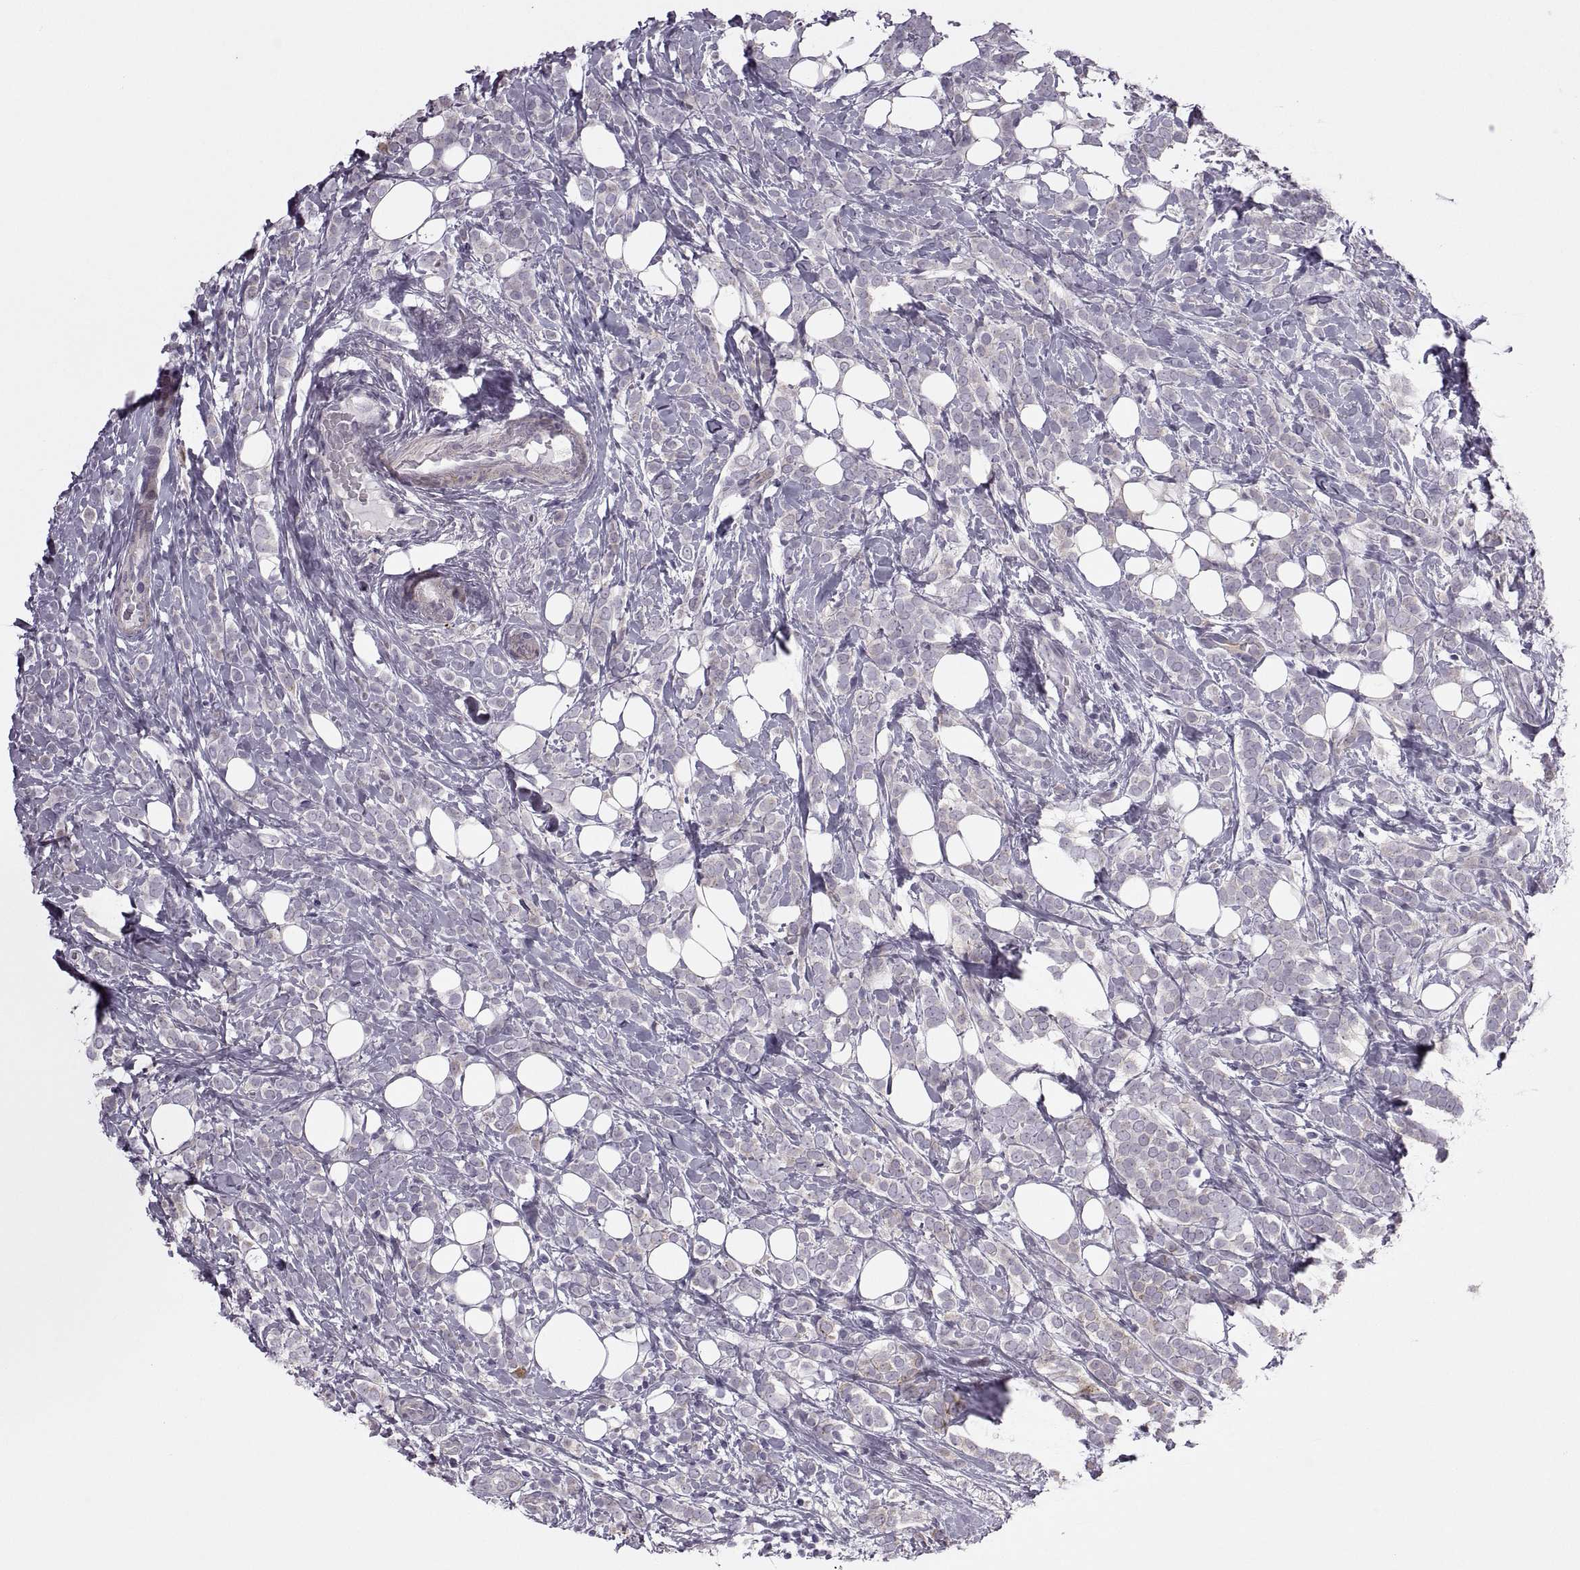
{"staining": {"intensity": "weak", "quantity": "<25%", "location": "cytoplasmic/membranous"}, "tissue": "breast cancer", "cell_type": "Tumor cells", "image_type": "cancer", "snomed": [{"axis": "morphology", "description": "Lobular carcinoma"}, {"axis": "topography", "description": "Breast"}], "caption": "This is an immunohistochemistry (IHC) image of human breast lobular carcinoma. There is no staining in tumor cells.", "gene": "RIPK4", "patient": {"sex": "female", "age": 49}}